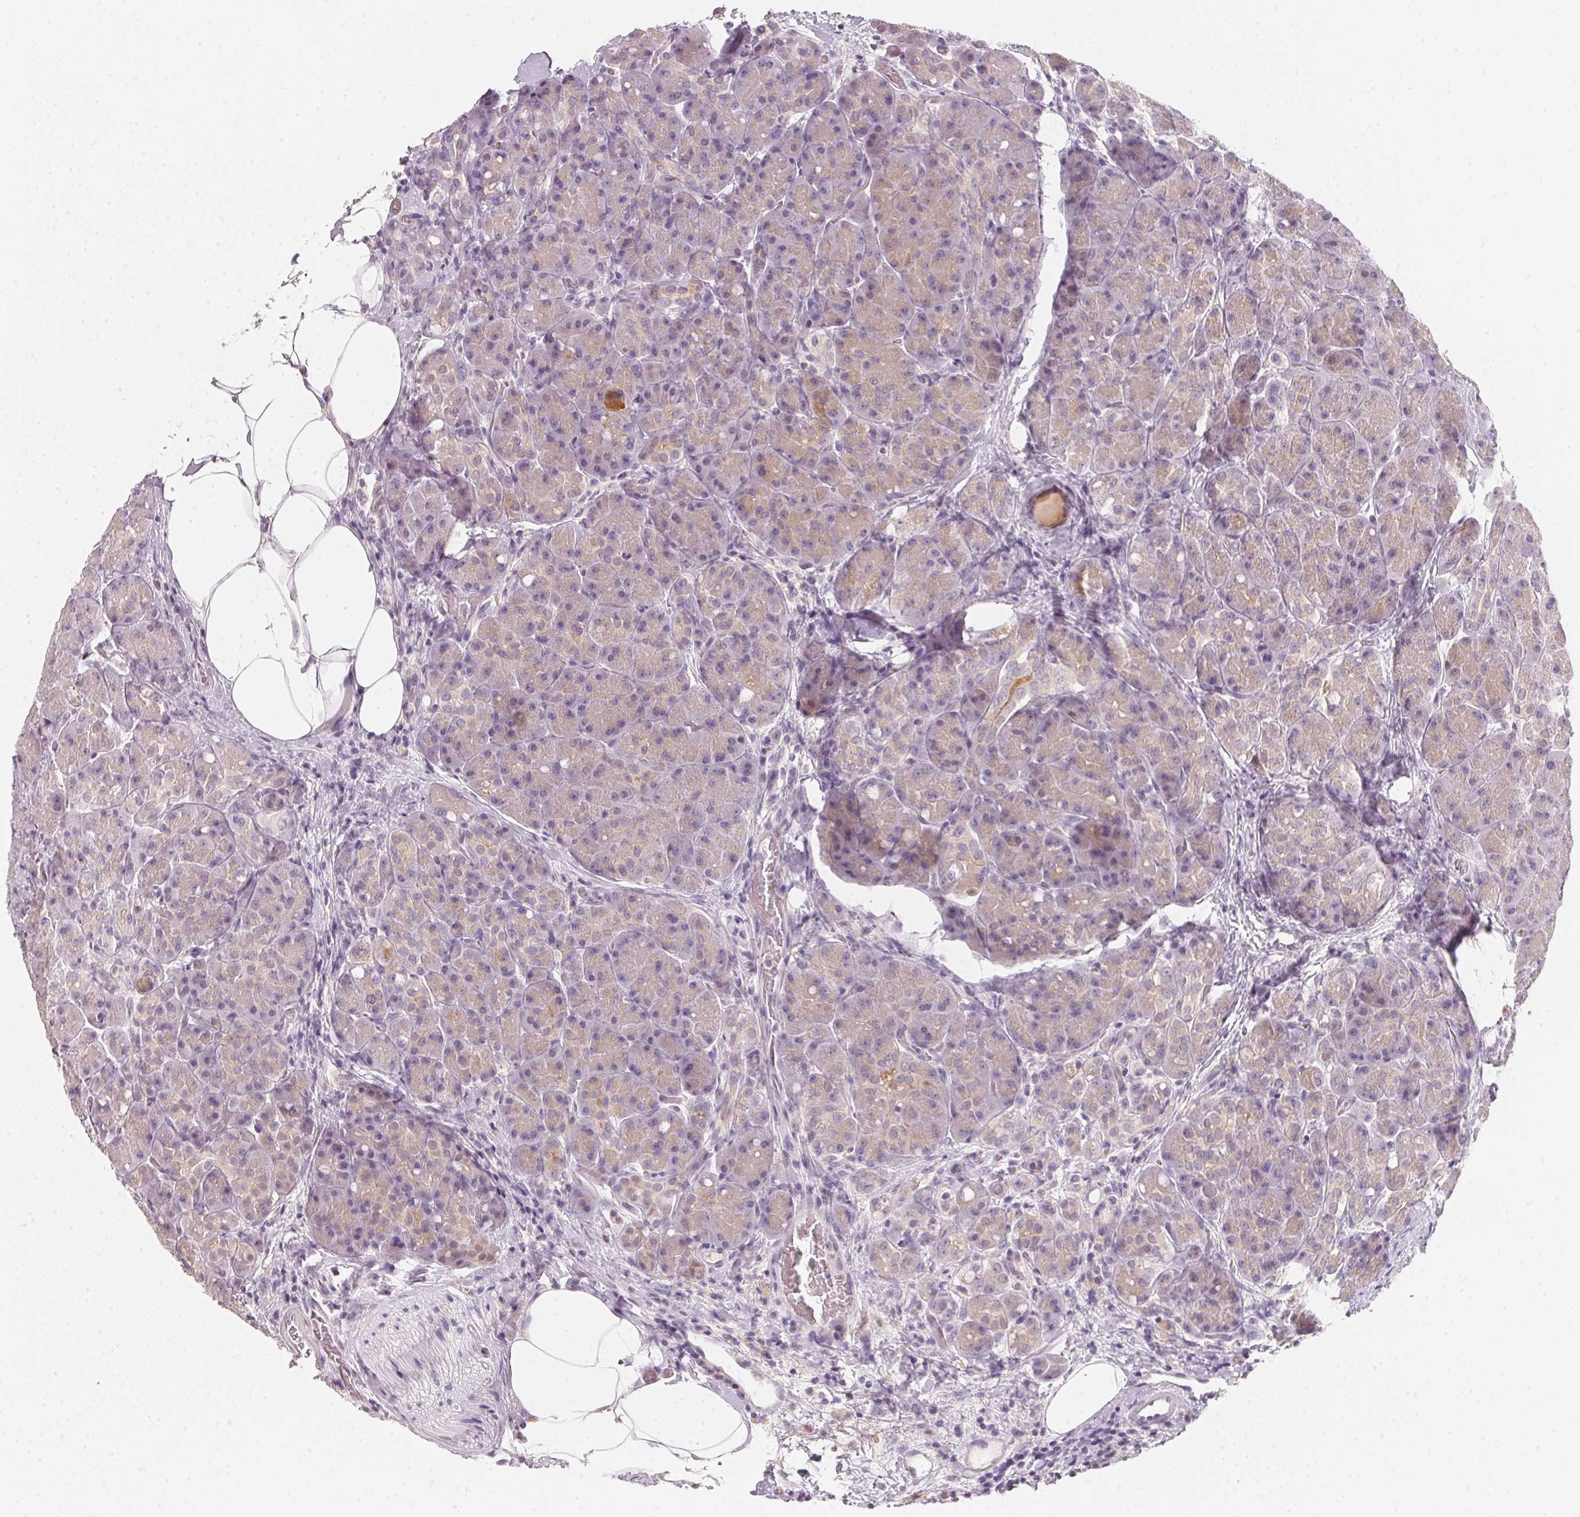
{"staining": {"intensity": "moderate", "quantity": "<25%", "location": "cytoplasmic/membranous"}, "tissue": "pancreas", "cell_type": "Exocrine glandular cells", "image_type": "normal", "snomed": [{"axis": "morphology", "description": "Normal tissue, NOS"}, {"axis": "topography", "description": "Pancreas"}], "caption": "This is a photomicrograph of immunohistochemistry (IHC) staining of unremarkable pancreas, which shows moderate staining in the cytoplasmic/membranous of exocrine glandular cells.", "gene": "CFAP276", "patient": {"sex": "male", "age": 55}}